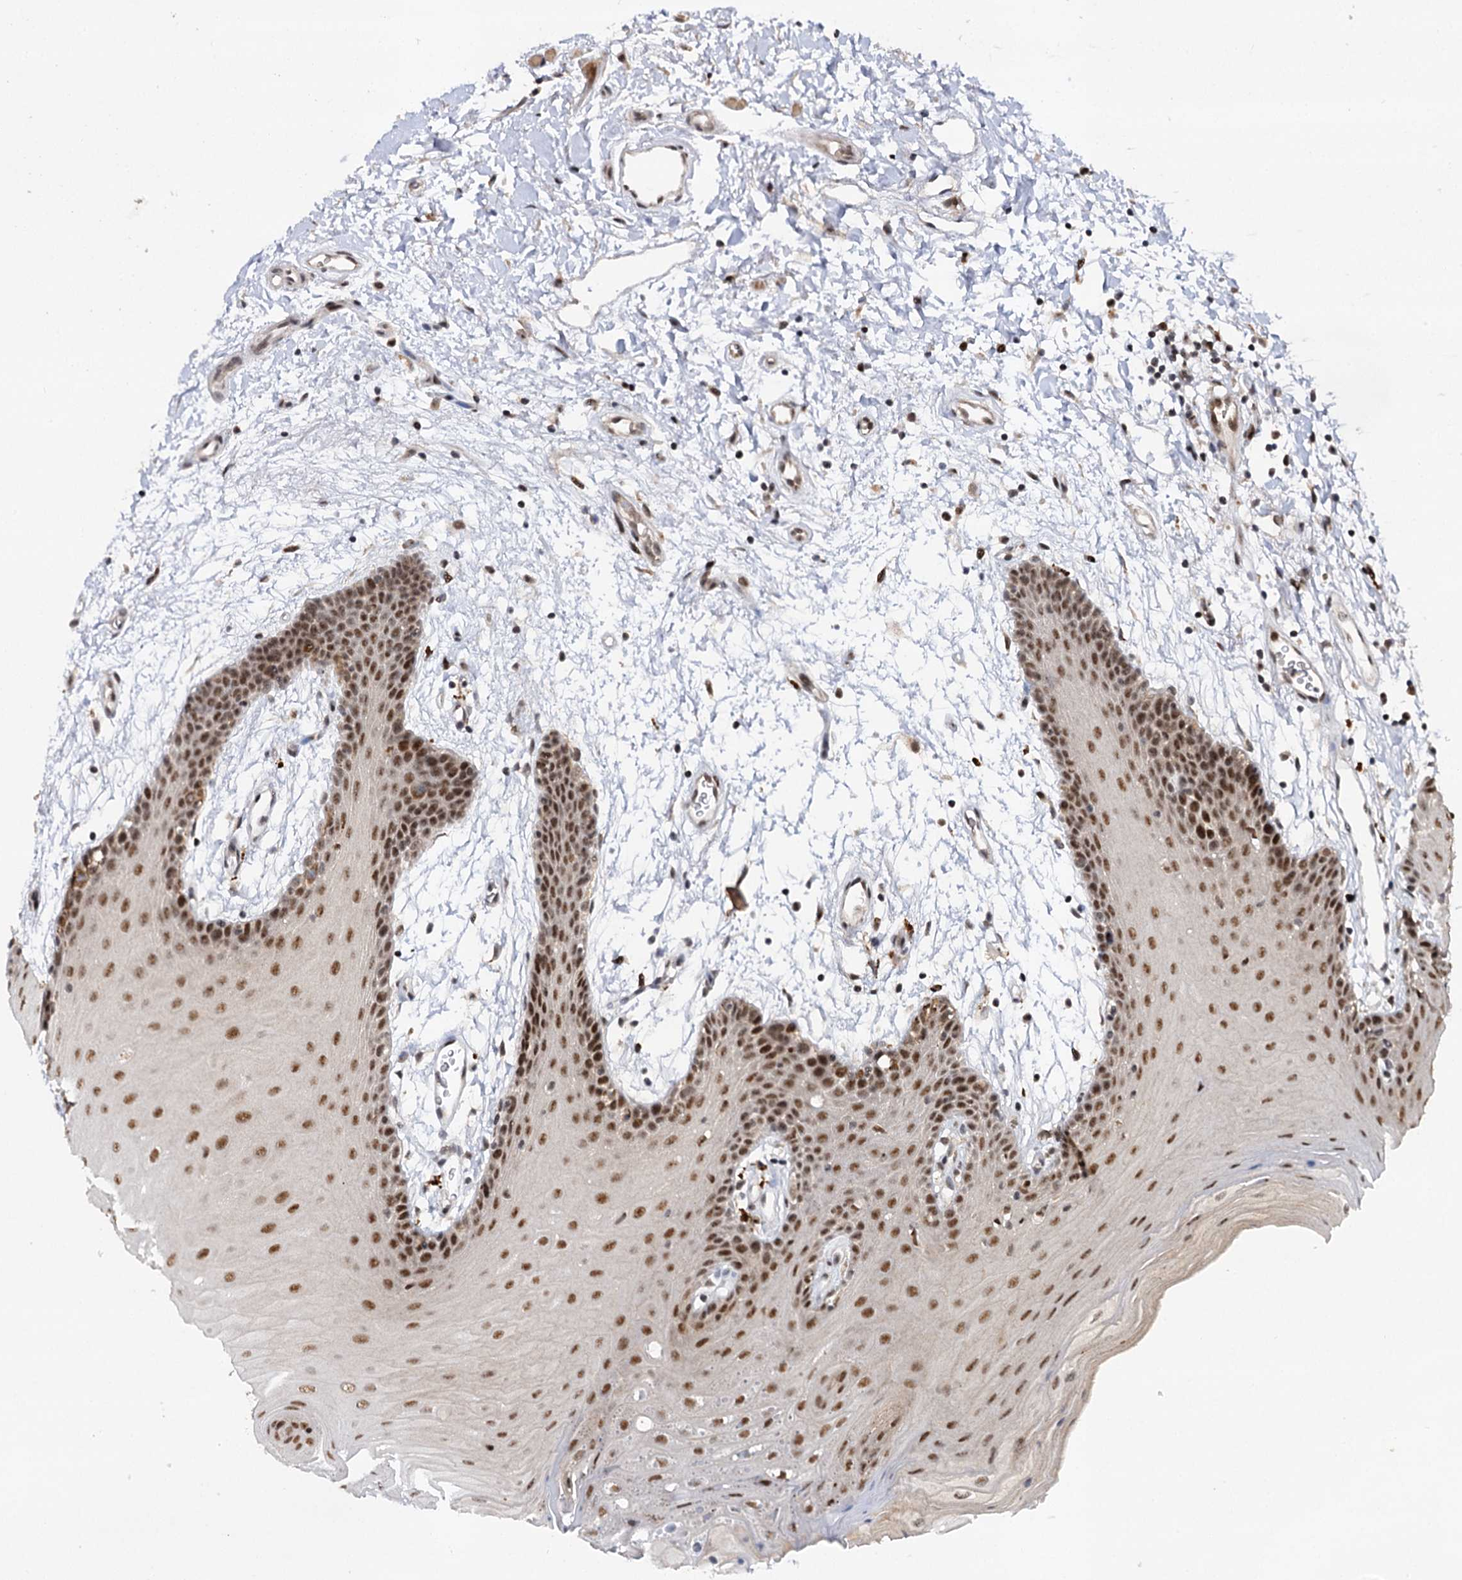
{"staining": {"intensity": "moderate", "quantity": ">75%", "location": "nuclear"}, "tissue": "oral mucosa", "cell_type": "Squamous epithelial cells", "image_type": "normal", "snomed": [{"axis": "morphology", "description": "Normal tissue, NOS"}, {"axis": "topography", "description": "Skeletal muscle"}, {"axis": "topography", "description": "Oral tissue"}, {"axis": "topography", "description": "Salivary gland"}, {"axis": "topography", "description": "Peripheral nerve tissue"}], "caption": "Oral mucosa stained with a brown dye exhibits moderate nuclear positive positivity in approximately >75% of squamous epithelial cells.", "gene": "BUD13", "patient": {"sex": "male", "age": 54}}